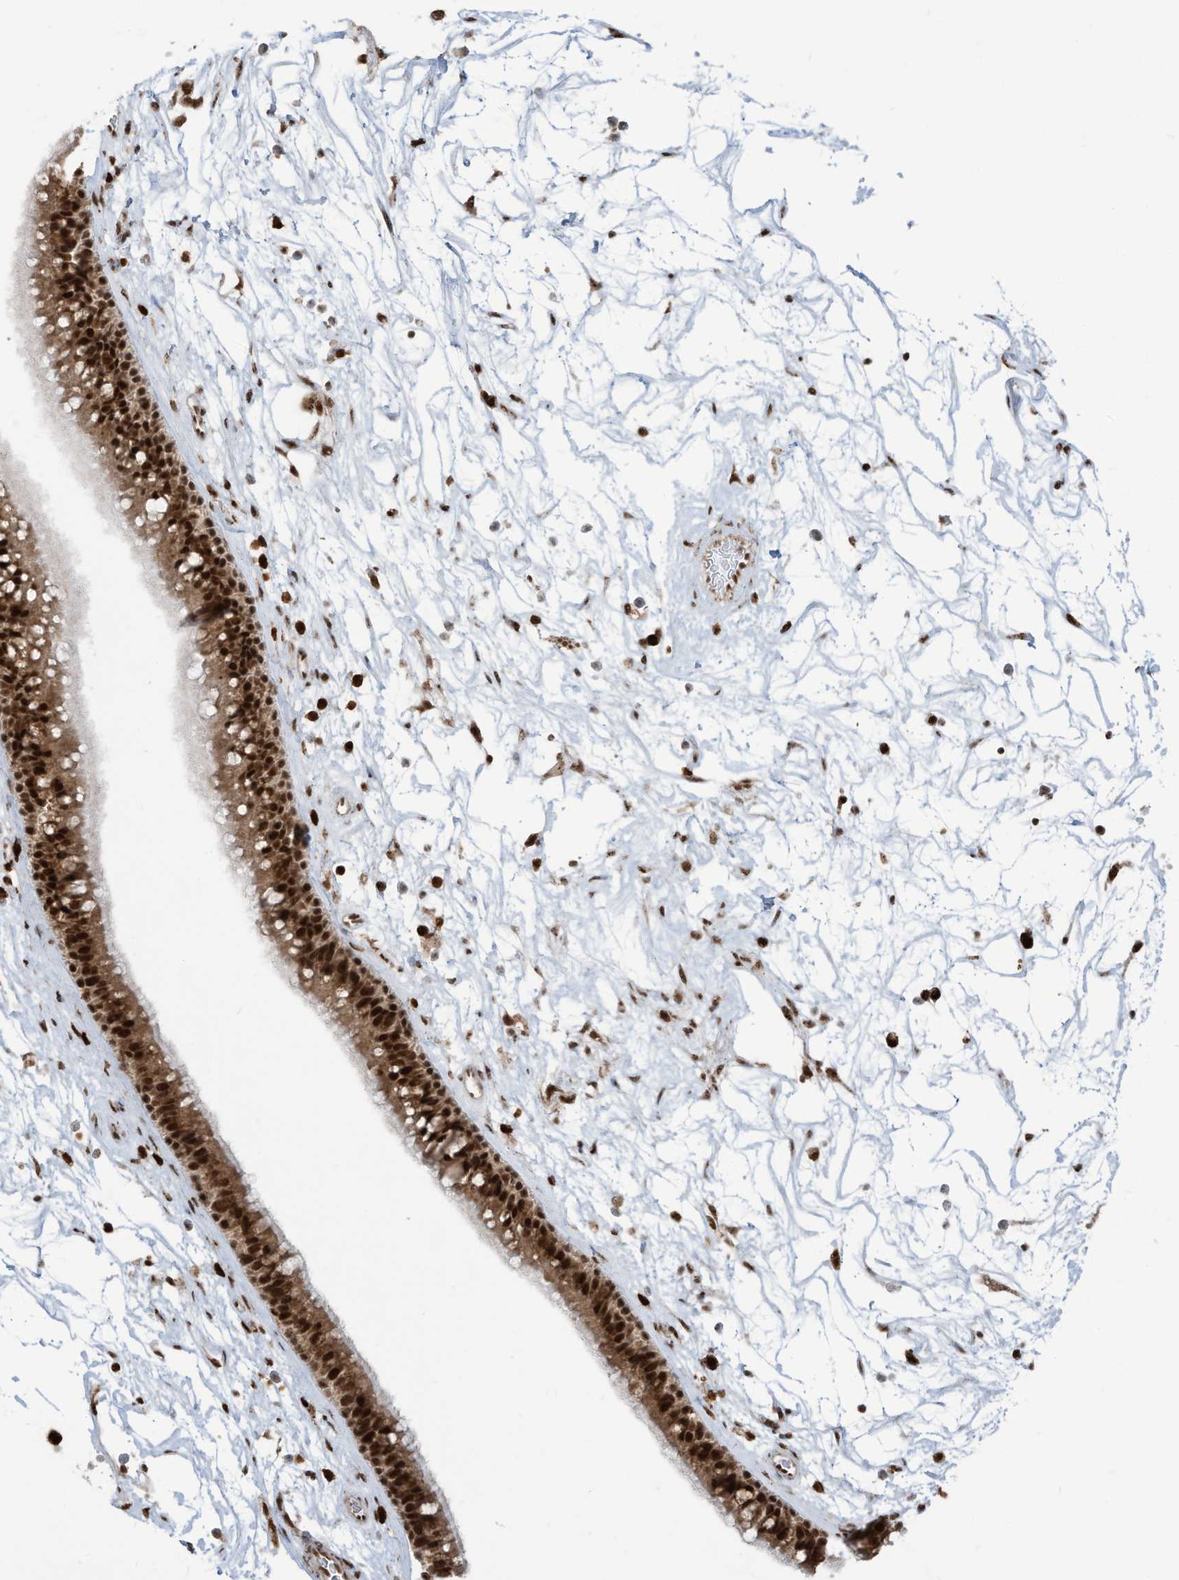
{"staining": {"intensity": "strong", "quantity": ">75%", "location": "cytoplasmic/membranous,nuclear"}, "tissue": "nasopharynx", "cell_type": "Respiratory epithelial cells", "image_type": "normal", "snomed": [{"axis": "morphology", "description": "Normal tissue, NOS"}, {"axis": "topography", "description": "Nasopharynx"}], "caption": "Immunohistochemical staining of normal human nasopharynx exhibits >75% levels of strong cytoplasmic/membranous,nuclear protein staining in approximately >75% of respiratory epithelial cells.", "gene": "LBH", "patient": {"sex": "male", "age": 64}}